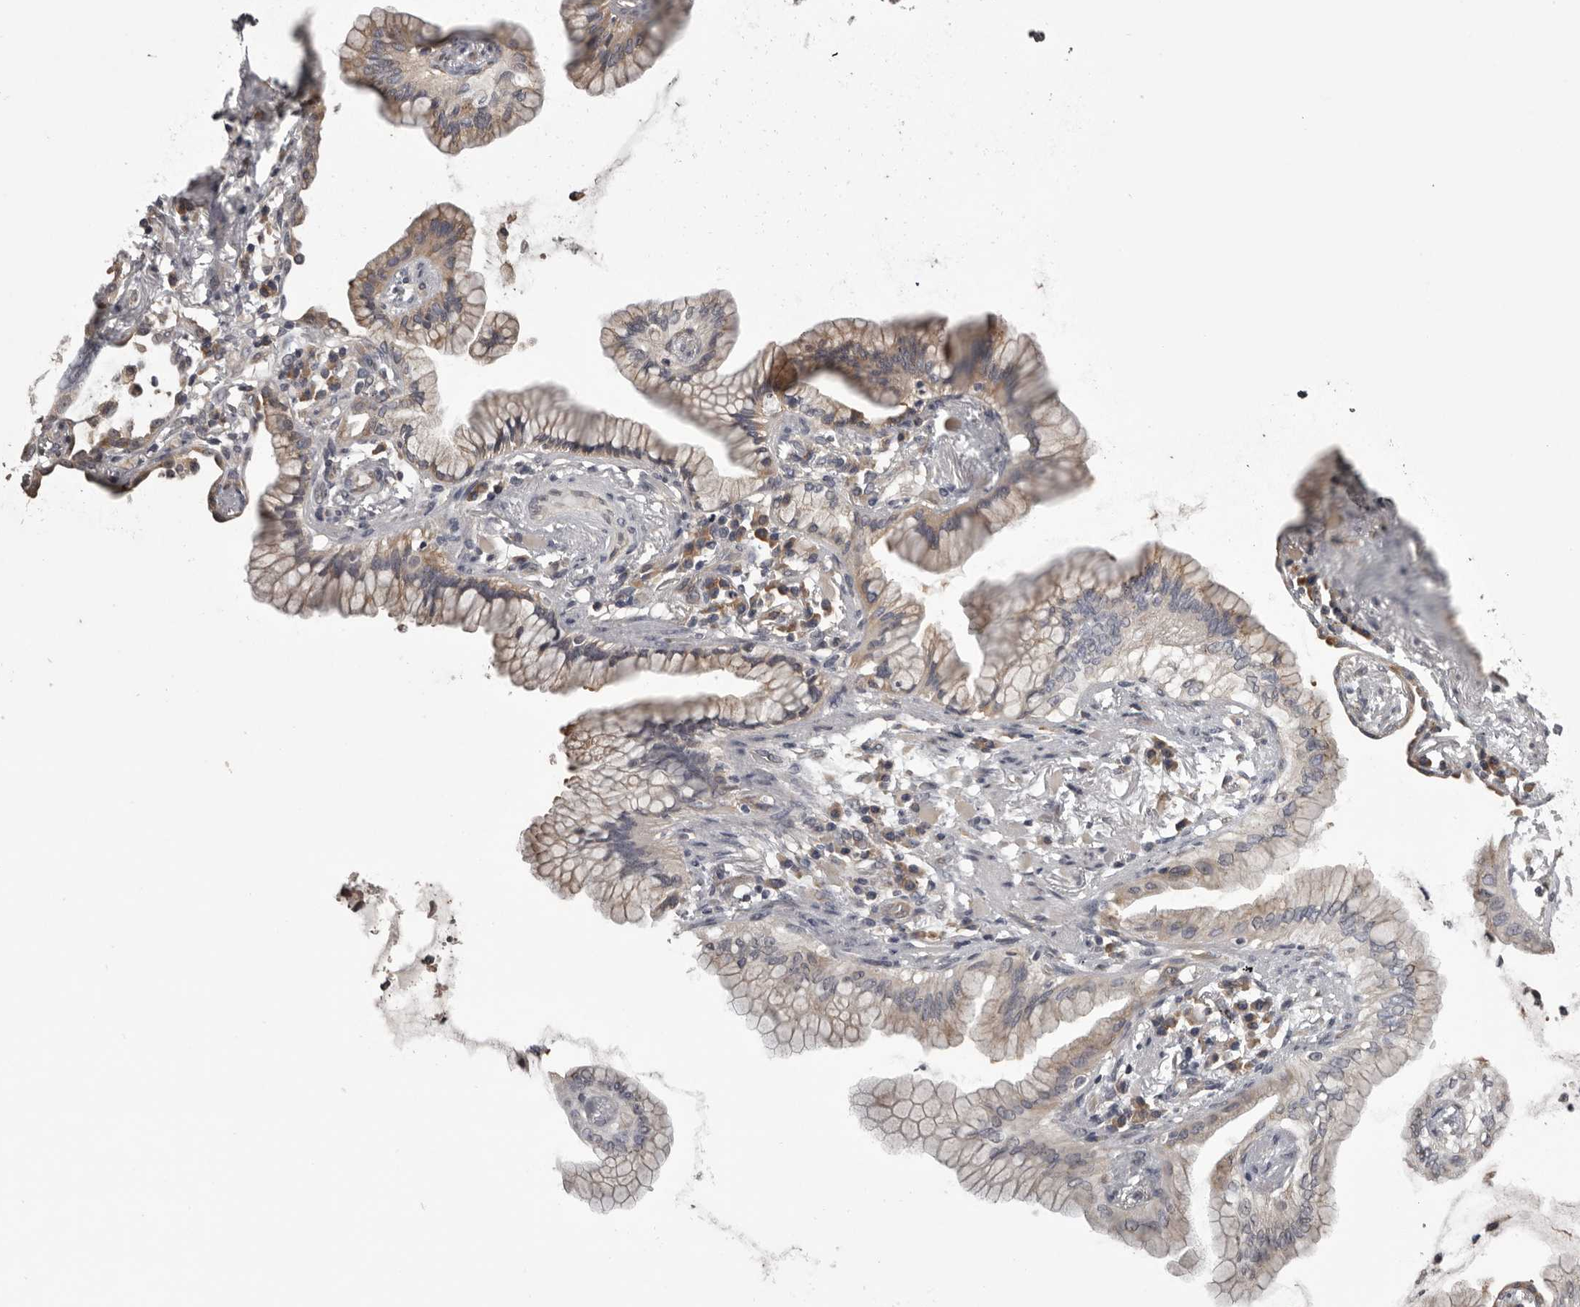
{"staining": {"intensity": "weak", "quantity": "25%-75%", "location": "cytoplasmic/membranous"}, "tissue": "lung cancer", "cell_type": "Tumor cells", "image_type": "cancer", "snomed": [{"axis": "morphology", "description": "Adenocarcinoma, NOS"}, {"axis": "topography", "description": "Lung"}], "caption": "IHC micrograph of lung adenocarcinoma stained for a protein (brown), which demonstrates low levels of weak cytoplasmic/membranous expression in about 25%-75% of tumor cells.", "gene": "DARS1", "patient": {"sex": "female", "age": 70}}